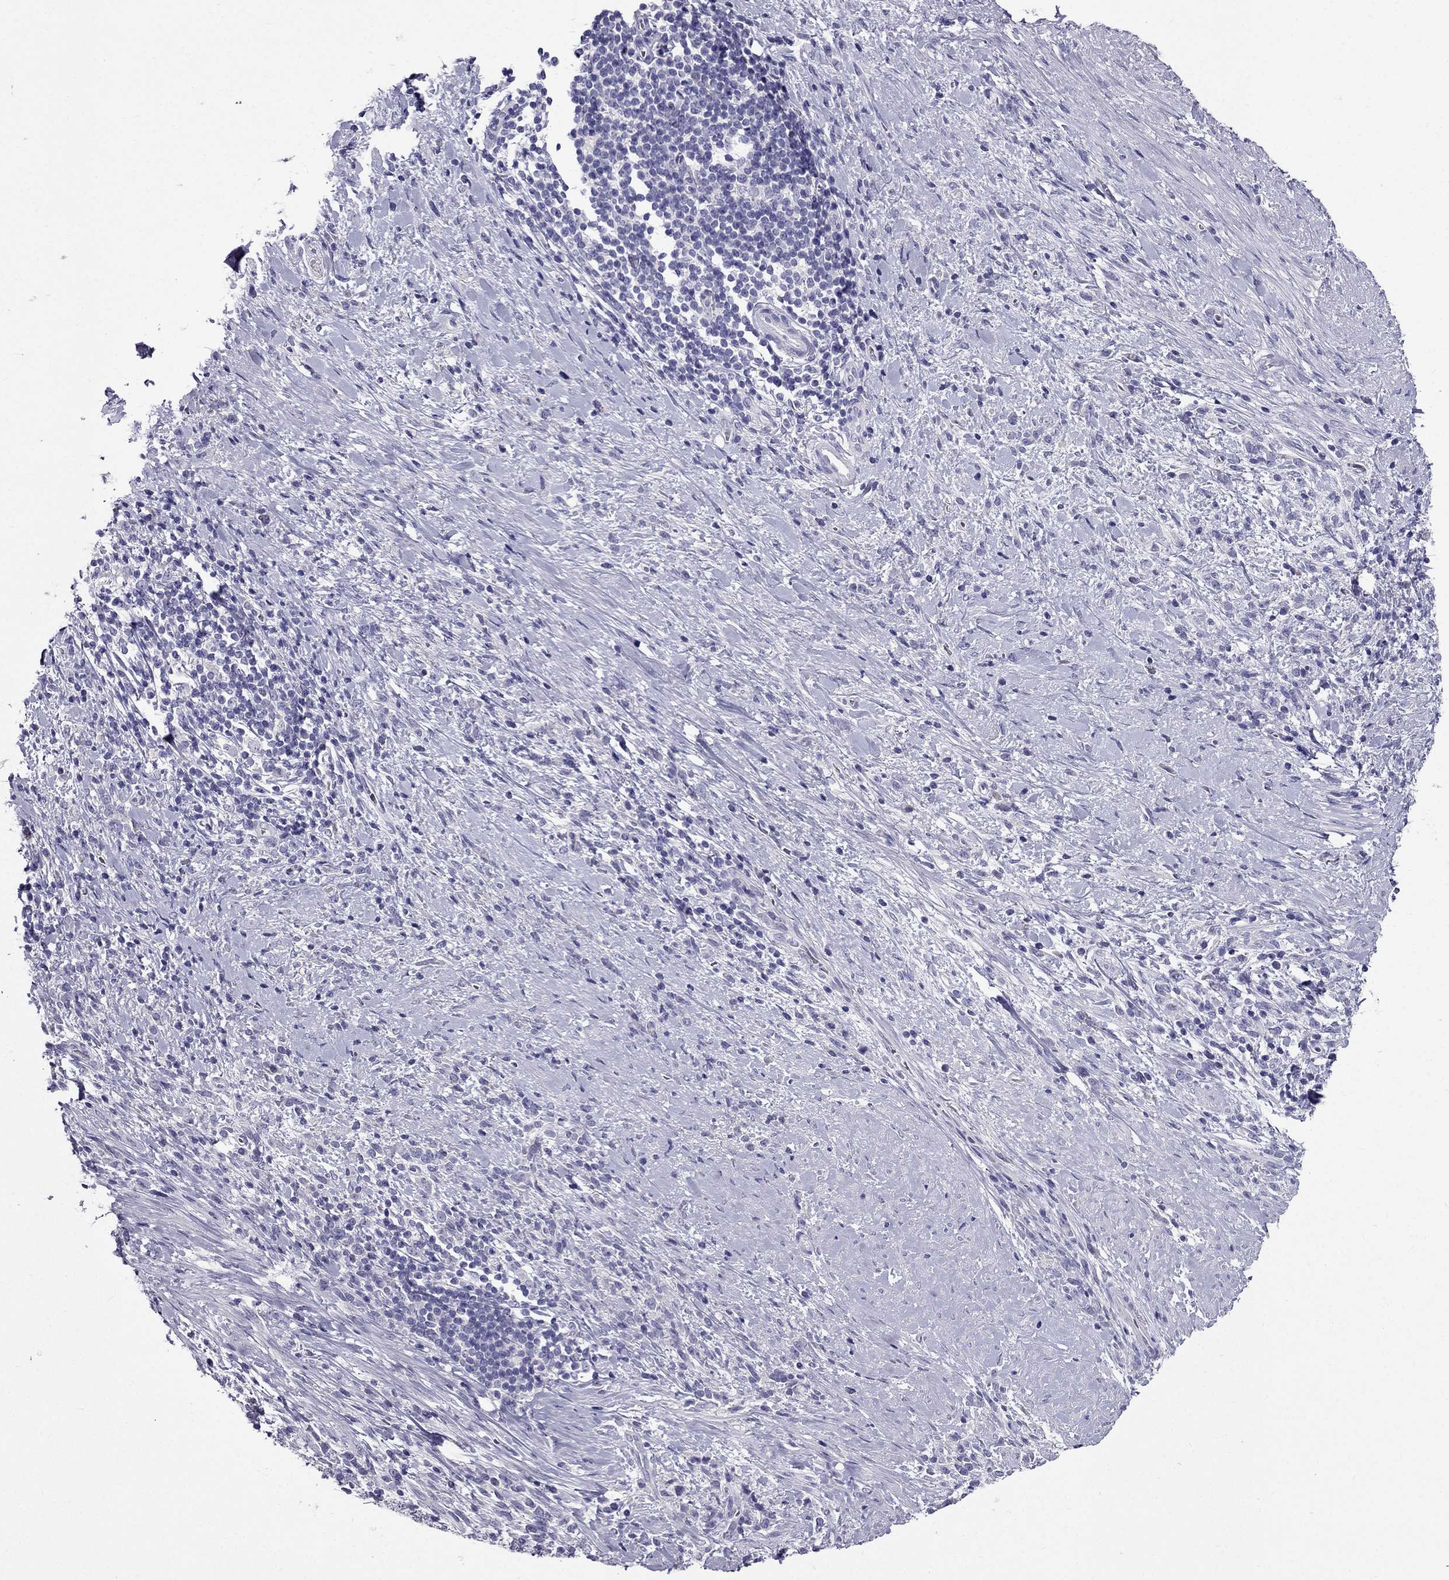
{"staining": {"intensity": "negative", "quantity": "none", "location": "none"}, "tissue": "stomach cancer", "cell_type": "Tumor cells", "image_type": "cancer", "snomed": [{"axis": "morphology", "description": "Adenocarcinoma, NOS"}, {"axis": "topography", "description": "Stomach"}], "caption": "There is no significant positivity in tumor cells of stomach cancer (adenocarcinoma).", "gene": "ZNF541", "patient": {"sex": "female", "age": 57}}